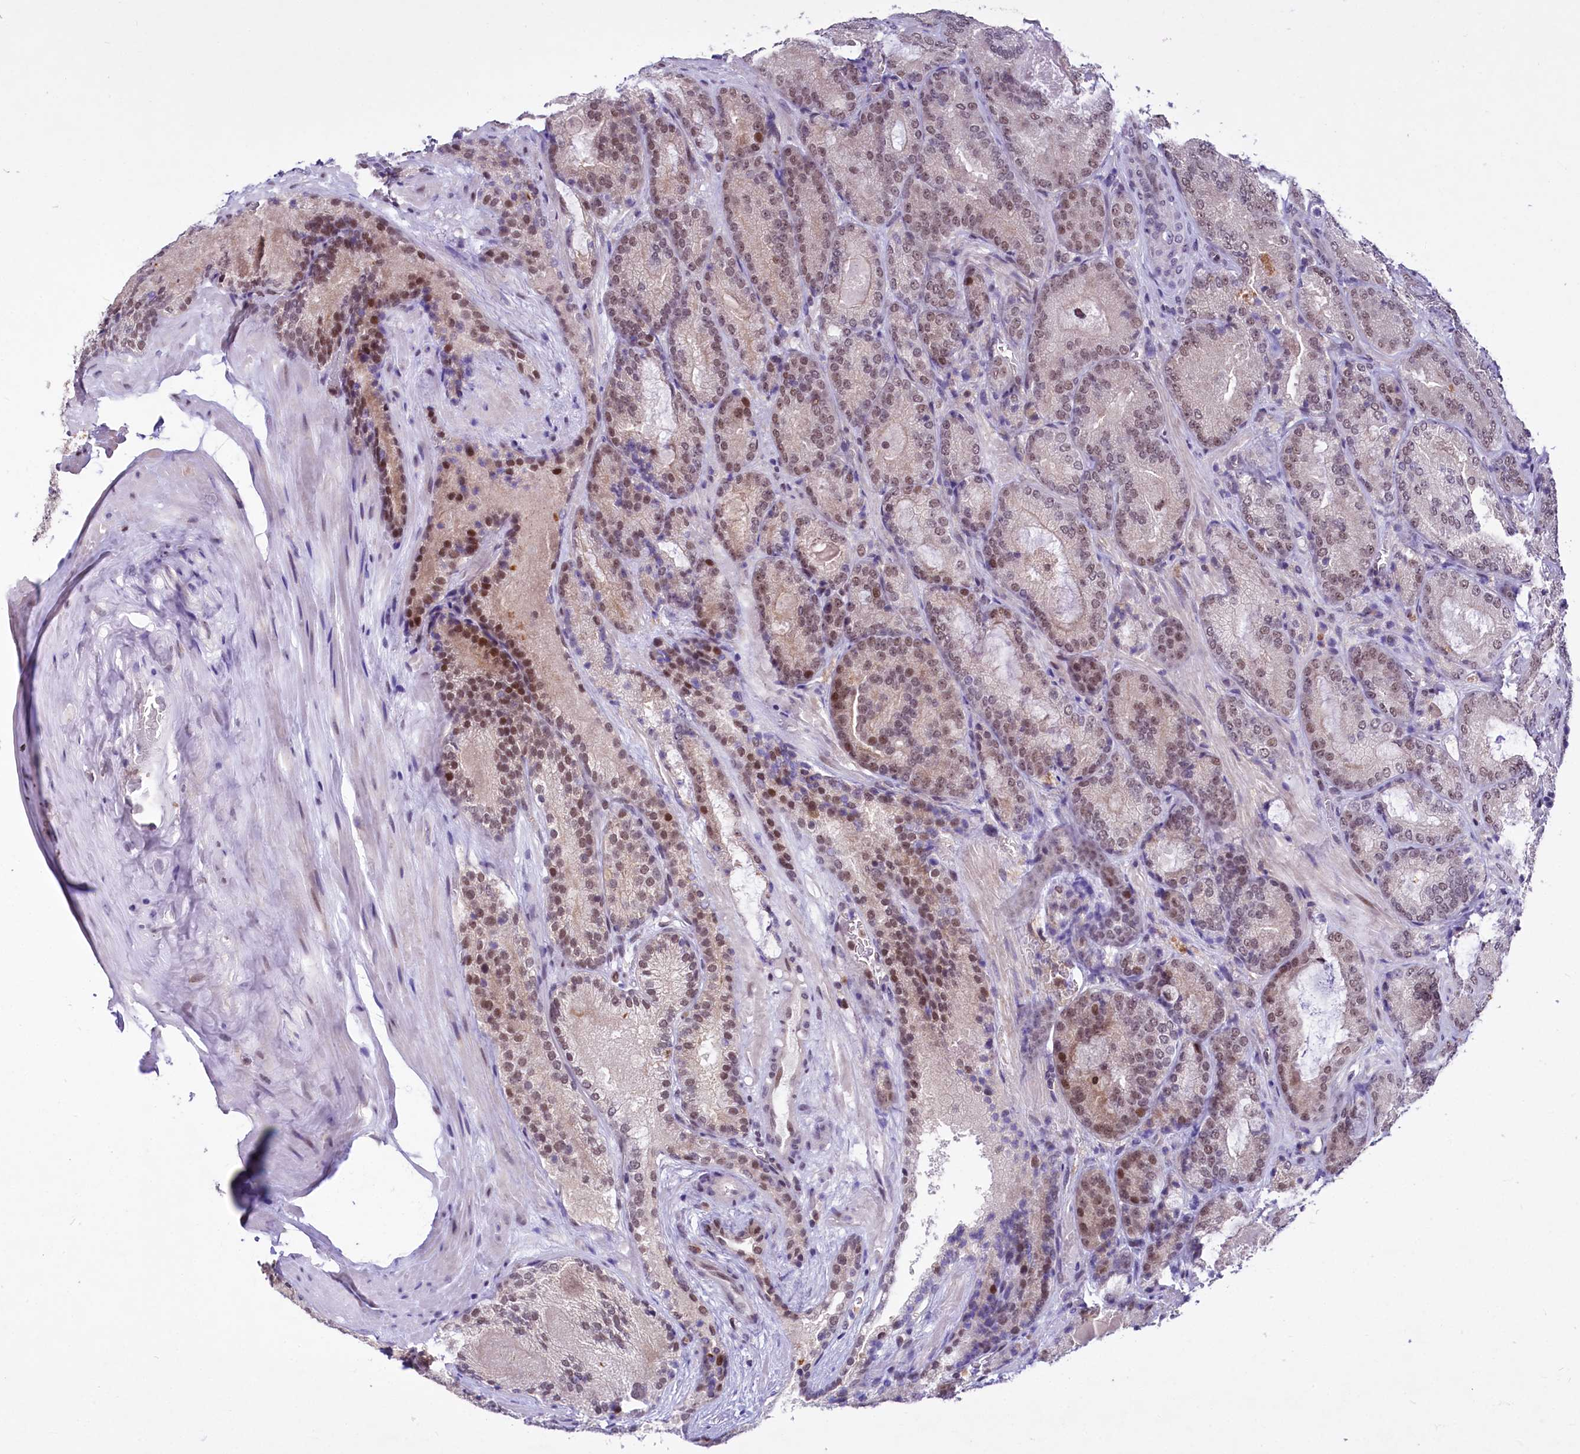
{"staining": {"intensity": "moderate", "quantity": "25%-75%", "location": "nuclear"}, "tissue": "prostate cancer", "cell_type": "Tumor cells", "image_type": "cancer", "snomed": [{"axis": "morphology", "description": "Adenocarcinoma, Low grade"}, {"axis": "topography", "description": "Prostate"}], "caption": "An immunohistochemistry (IHC) micrograph of tumor tissue is shown. Protein staining in brown labels moderate nuclear positivity in adenocarcinoma (low-grade) (prostate) within tumor cells.", "gene": "SCAF11", "patient": {"sex": "male", "age": 74}}